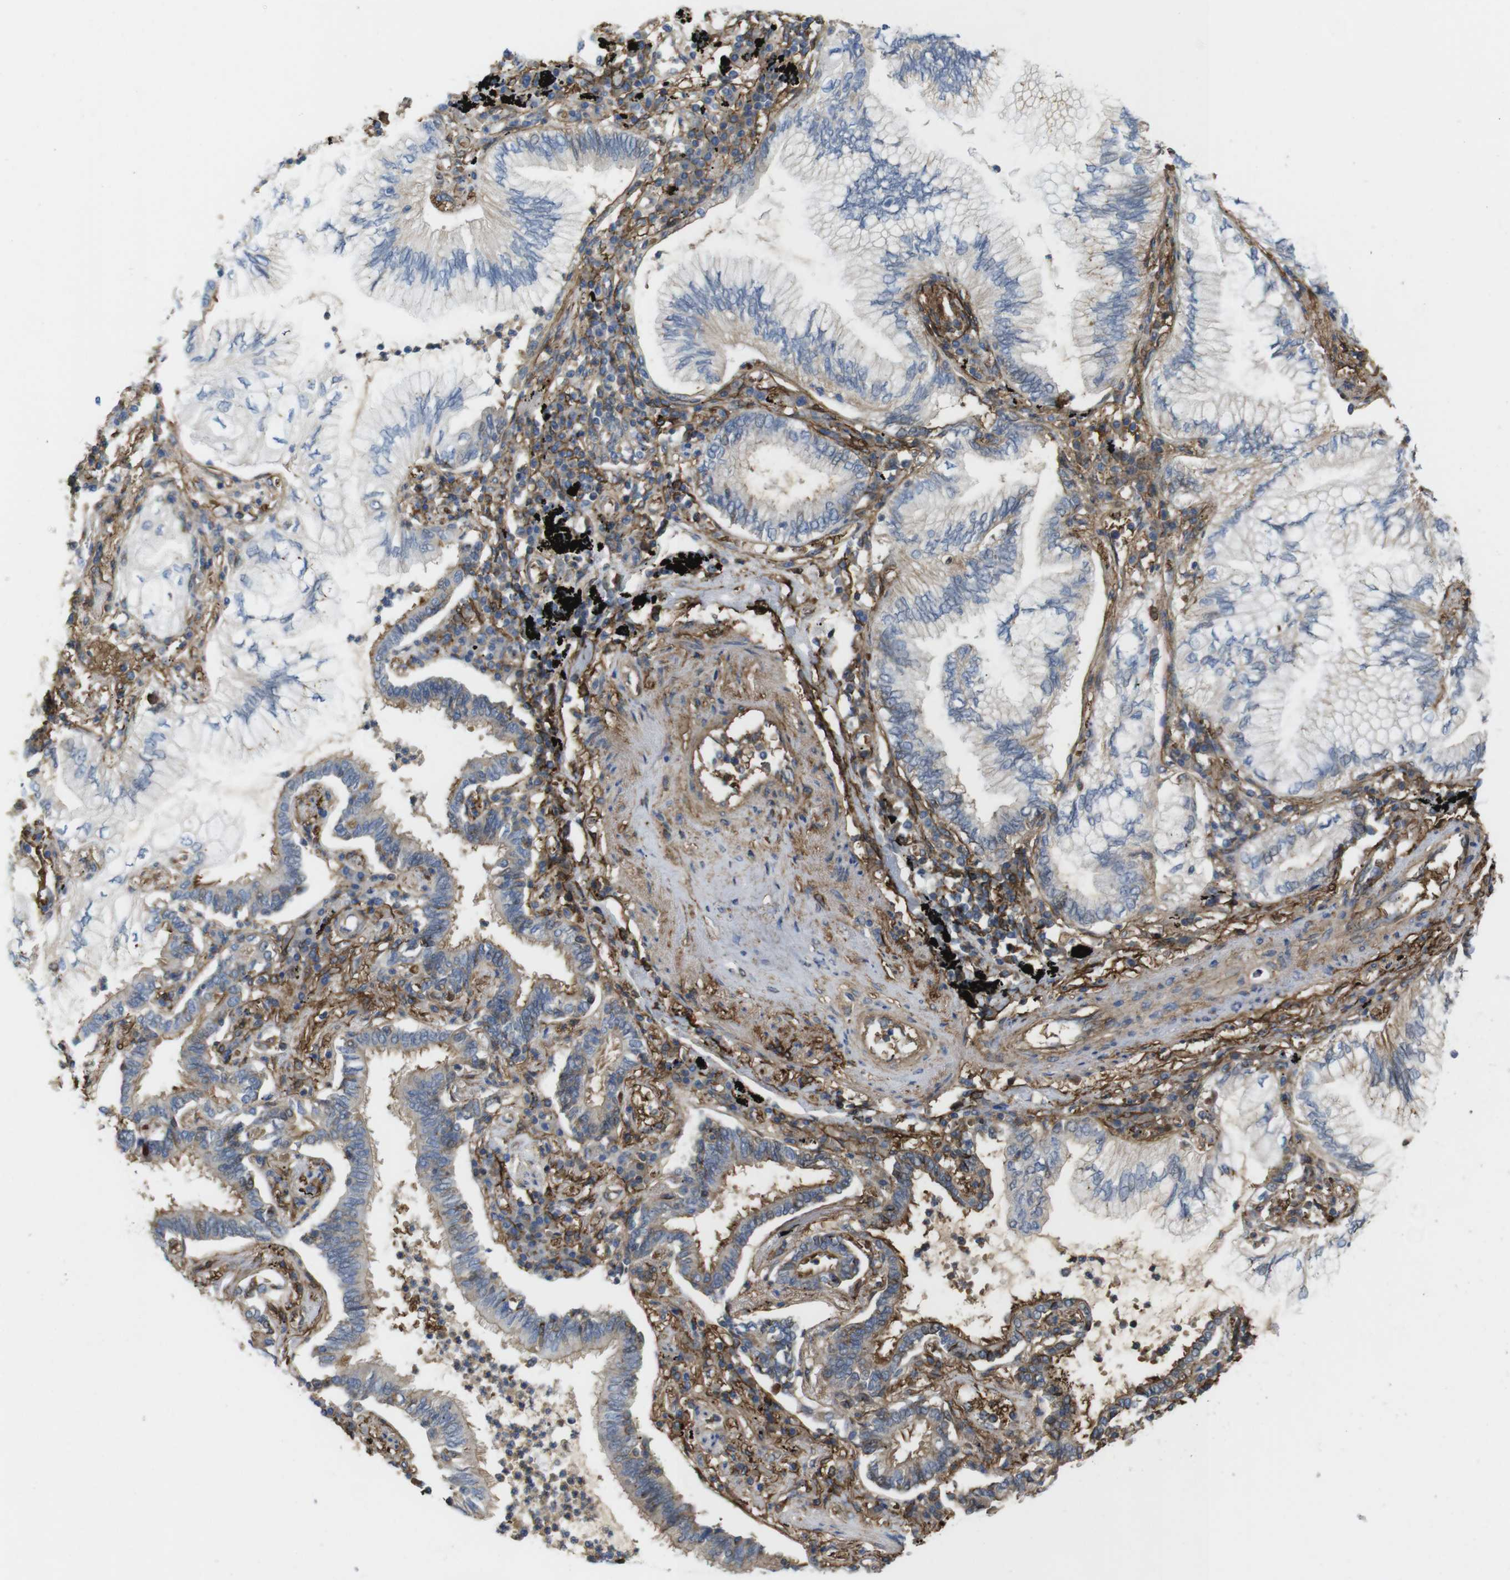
{"staining": {"intensity": "moderate", "quantity": "<25%", "location": "cytoplasmic/membranous"}, "tissue": "lung cancer", "cell_type": "Tumor cells", "image_type": "cancer", "snomed": [{"axis": "morphology", "description": "Normal tissue, NOS"}, {"axis": "morphology", "description": "Adenocarcinoma, NOS"}, {"axis": "topography", "description": "Bronchus"}, {"axis": "topography", "description": "Lung"}], "caption": "A micrograph of lung adenocarcinoma stained for a protein displays moderate cytoplasmic/membranous brown staining in tumor cells.", "gene": "CYBRD1", "patient": {"sex": "female", "age": 70}}